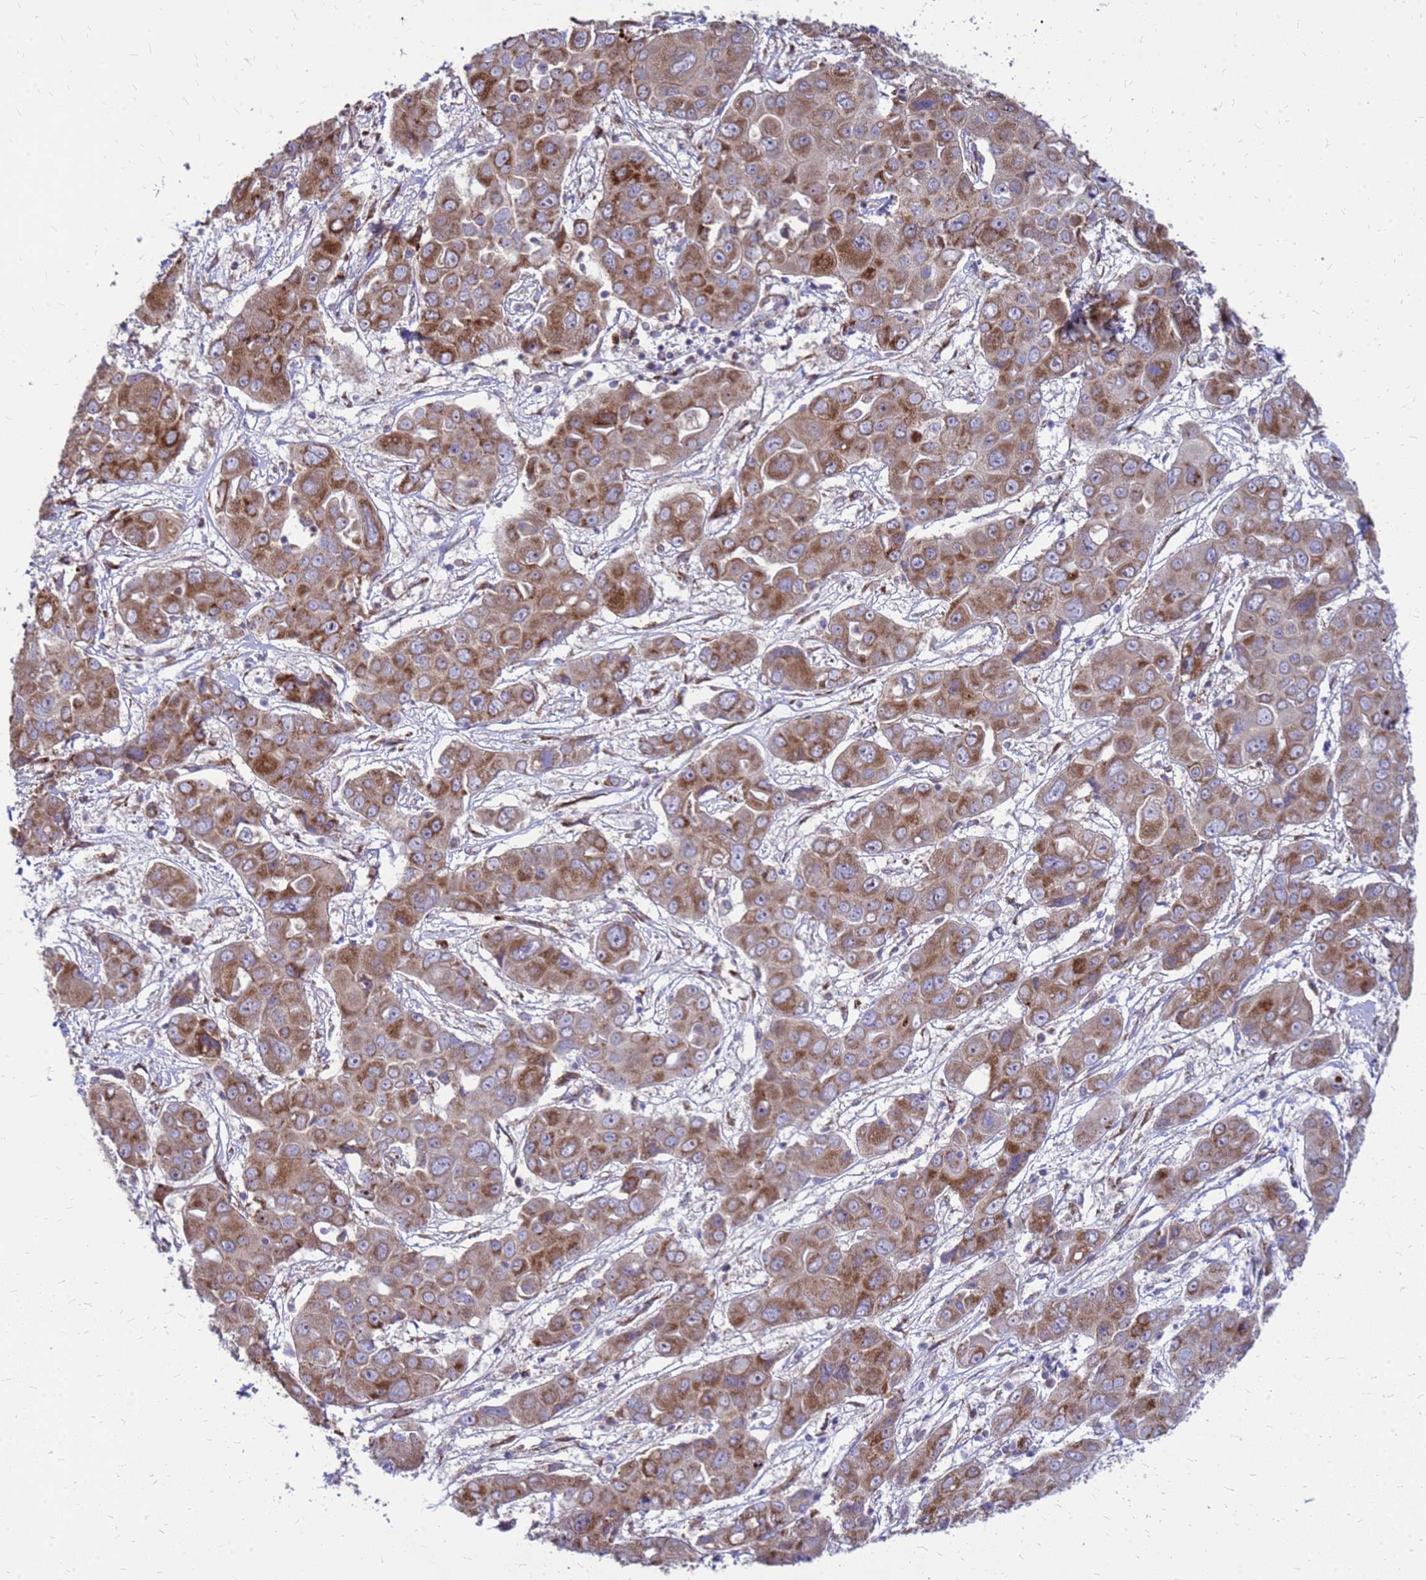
{"staining": {"intensity": "moderate", "quantity": ">75%", "location": "cytoplasmic/membranous"}, "tissue": "liver cancer", "cell_type": "Tumor cells", "image_type": "cancer", "snomed": [{"axis": "morphology", "description": "Cholangiocarcinoma"}, {"axis": "topography", "description": "Liver"}], "caption": "Protein analysis of liver cancer (cholangiocarcinoma) tissue exhibits moderate cytoplasmic/membranous positivity in approximately >75% of tumor cells.", "gene": "FSTL4", "patient": {"sex": "male", "age": 67}}